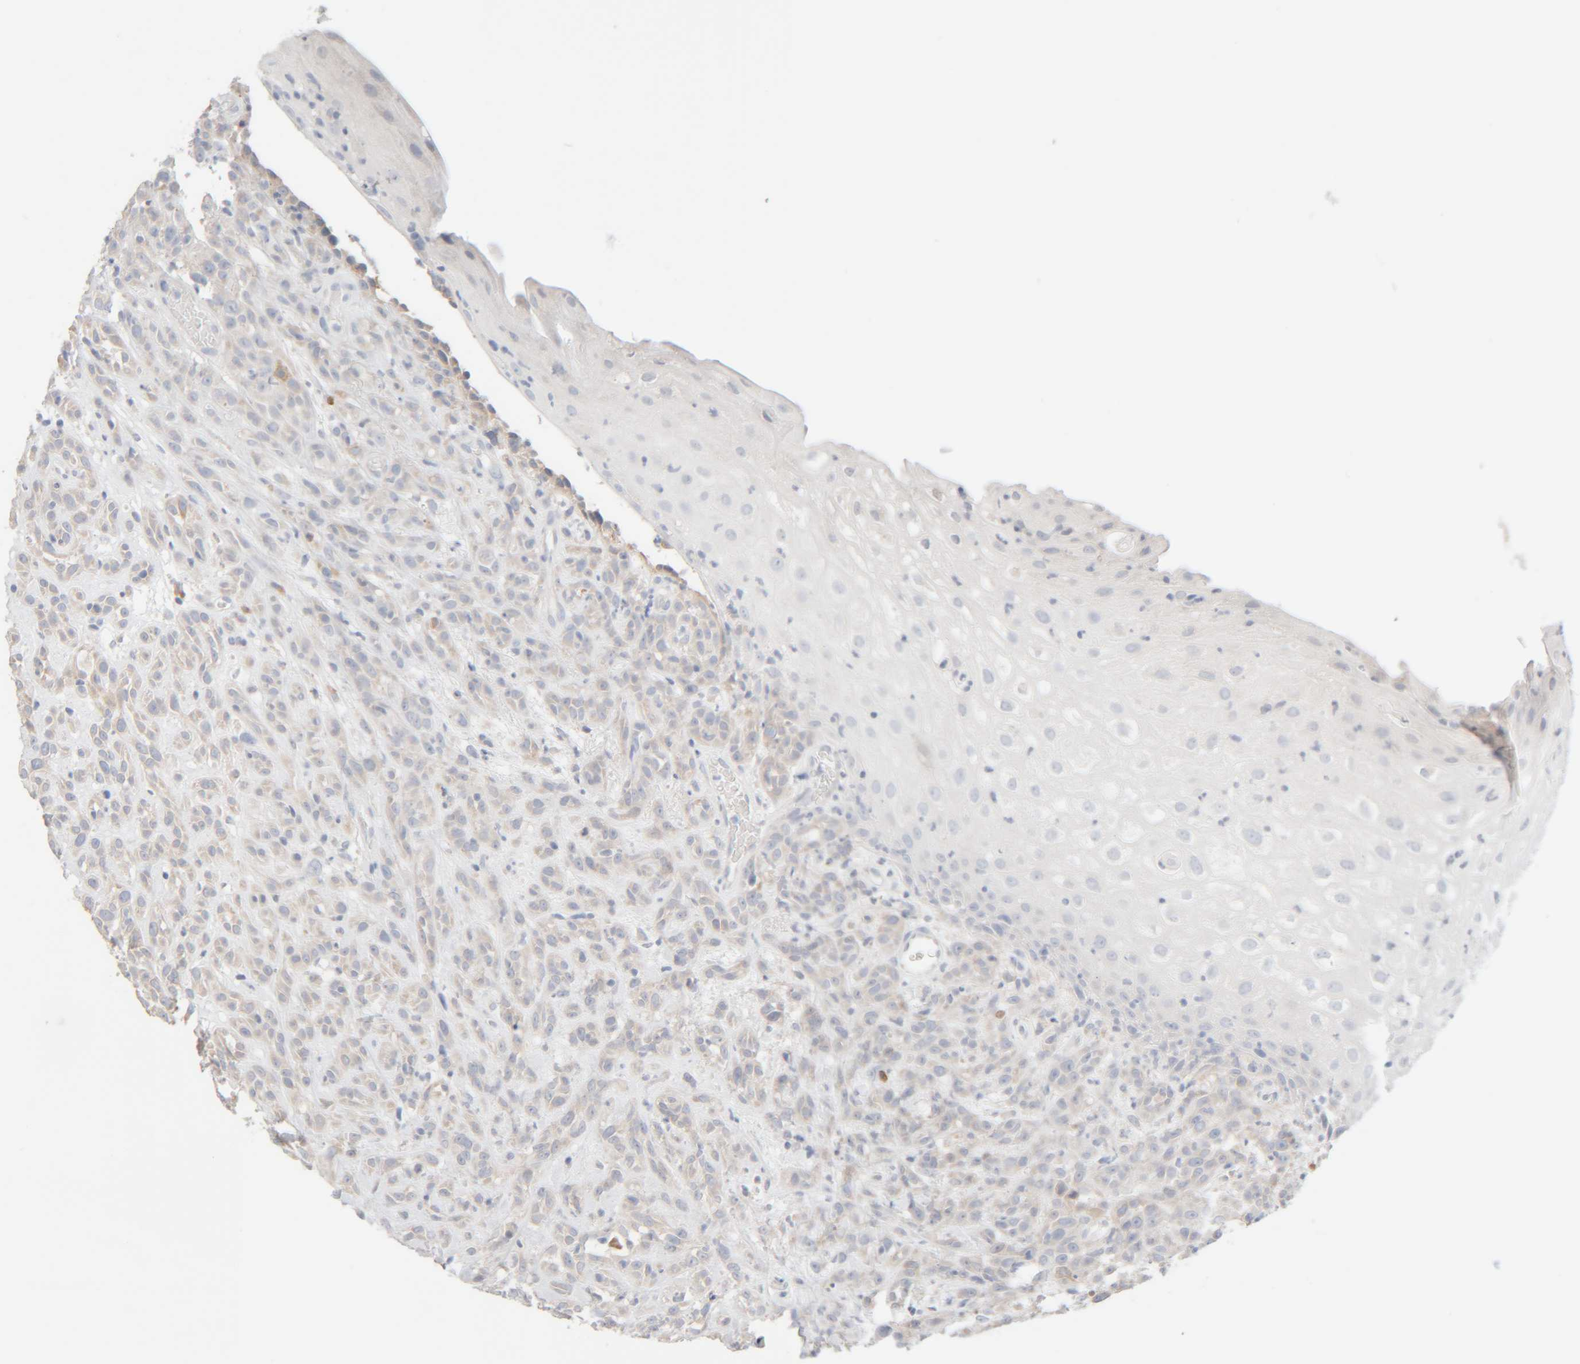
{"staining": {"intensity": "negative", "quantity": "none", "location": "none"}, "tissue": "head and neck cancer", "cell_type": "Tumor cells", "image_type": "cancer", "snomed": [{"axis": "morphology", "description": "Normal tissue, NOS"}, {"axis": "morphology", "description": "Squamous cell carcinoma, NOS"}, {"axis": "topography", "description": "Cartilage tissue"}, {"axis": "topography", "description": "Head-Neck"}], "caption": "This micrograph is of squamous cell carcinoma (head and neck) stained with immunohistochemistry (IHC) to label a protein in brown with the nuclei are counter-stained blue. There is no staining in tumor cells.", "gene": "RIDA", "patient": {"sex": "male", "age": 62}}